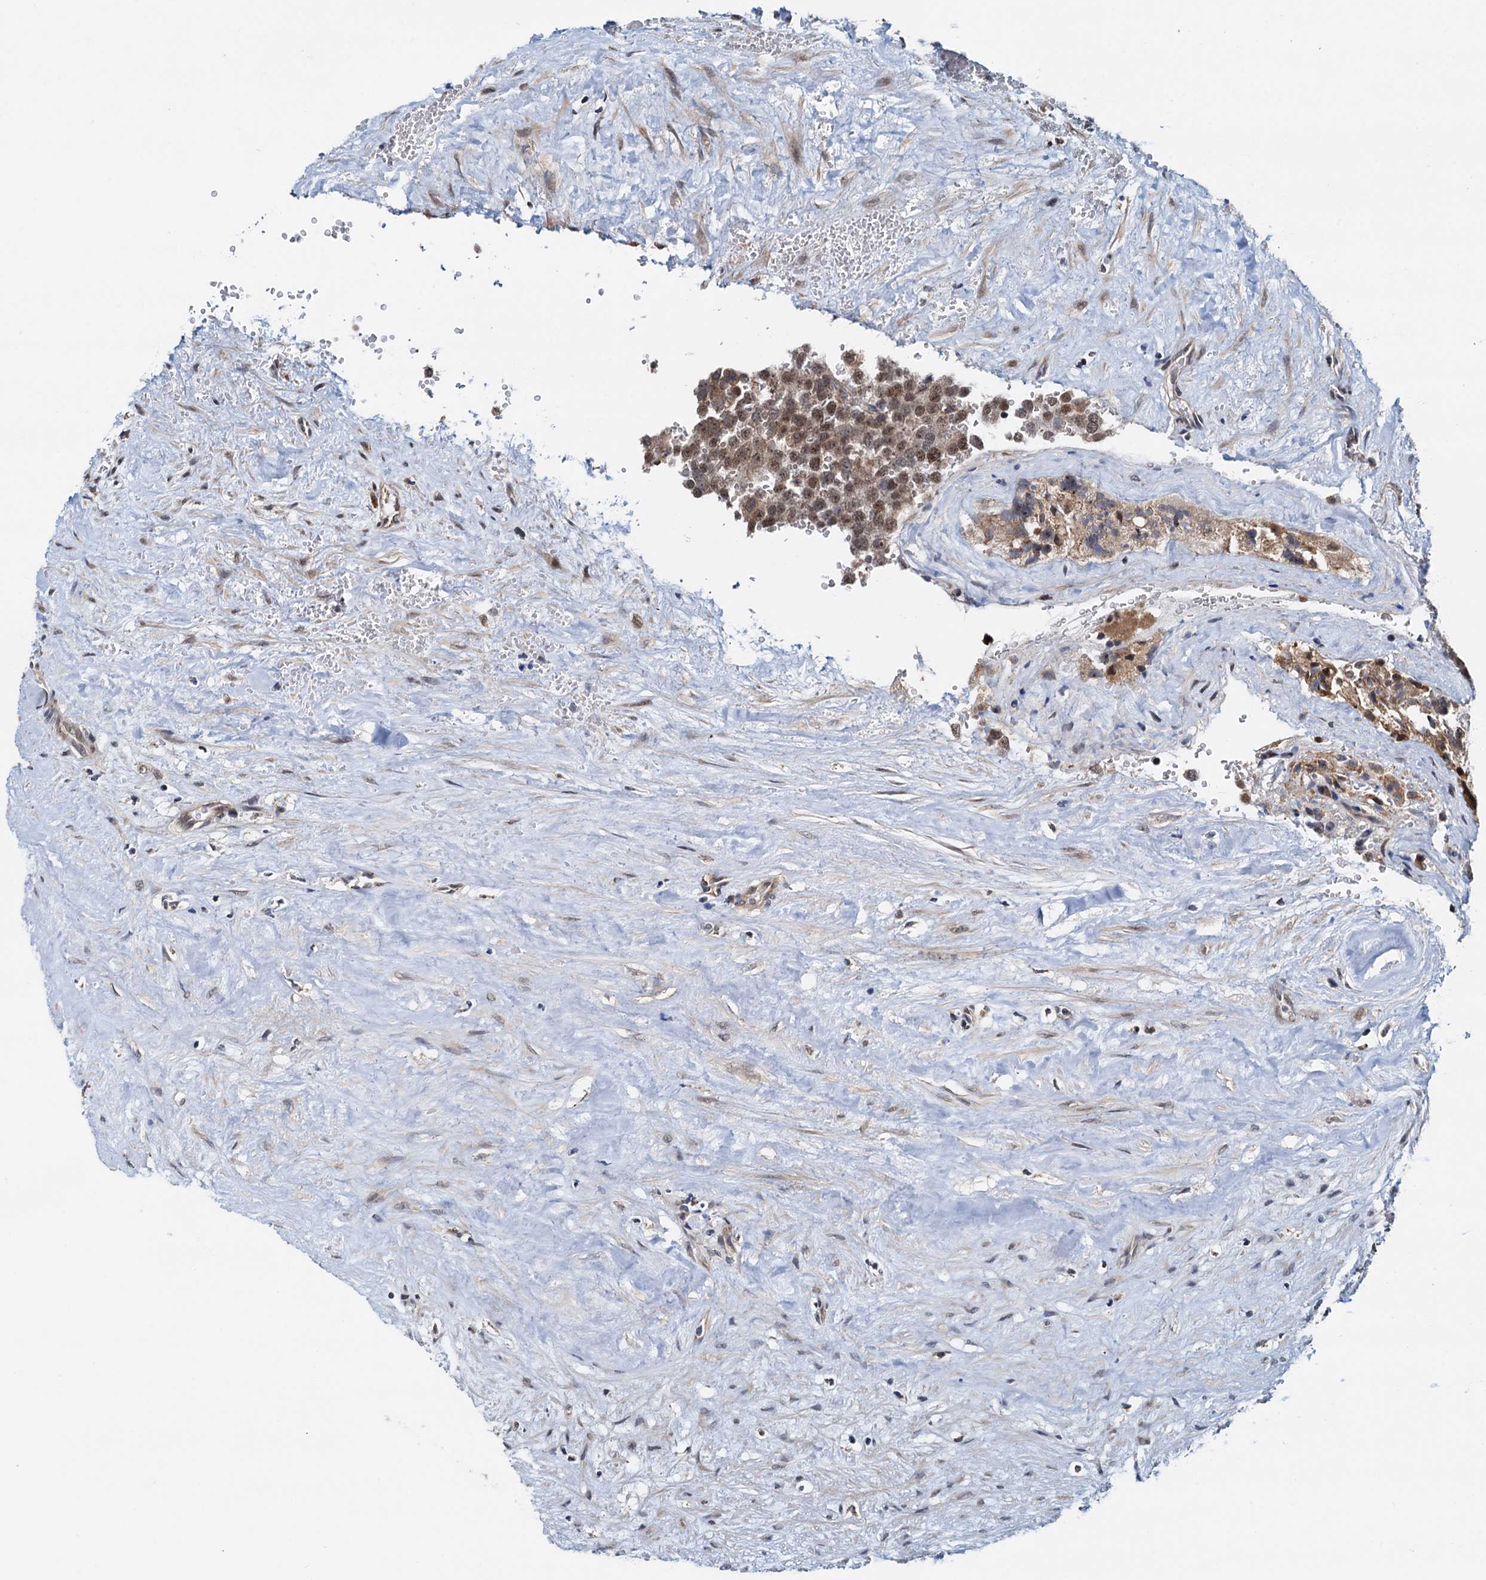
{"staining": {"intensity": "moderate", "quantity": ">75%", "location": "nuclear"}, "tissue": "testis cancer", "cell_type": "Tumor cells", "image_type": "cancer", "snomed": [{"axis": "morphology", "description": "Seminoma, NOS"}, {"axis": "topography", "description": "Testis"}], "caption": "A brown stain shows moderate nuclear positivity of a protein in human testis seminoma tumor cells.", "gene": "MCMBP", "patient": {"sex": "male", "age": 71}}